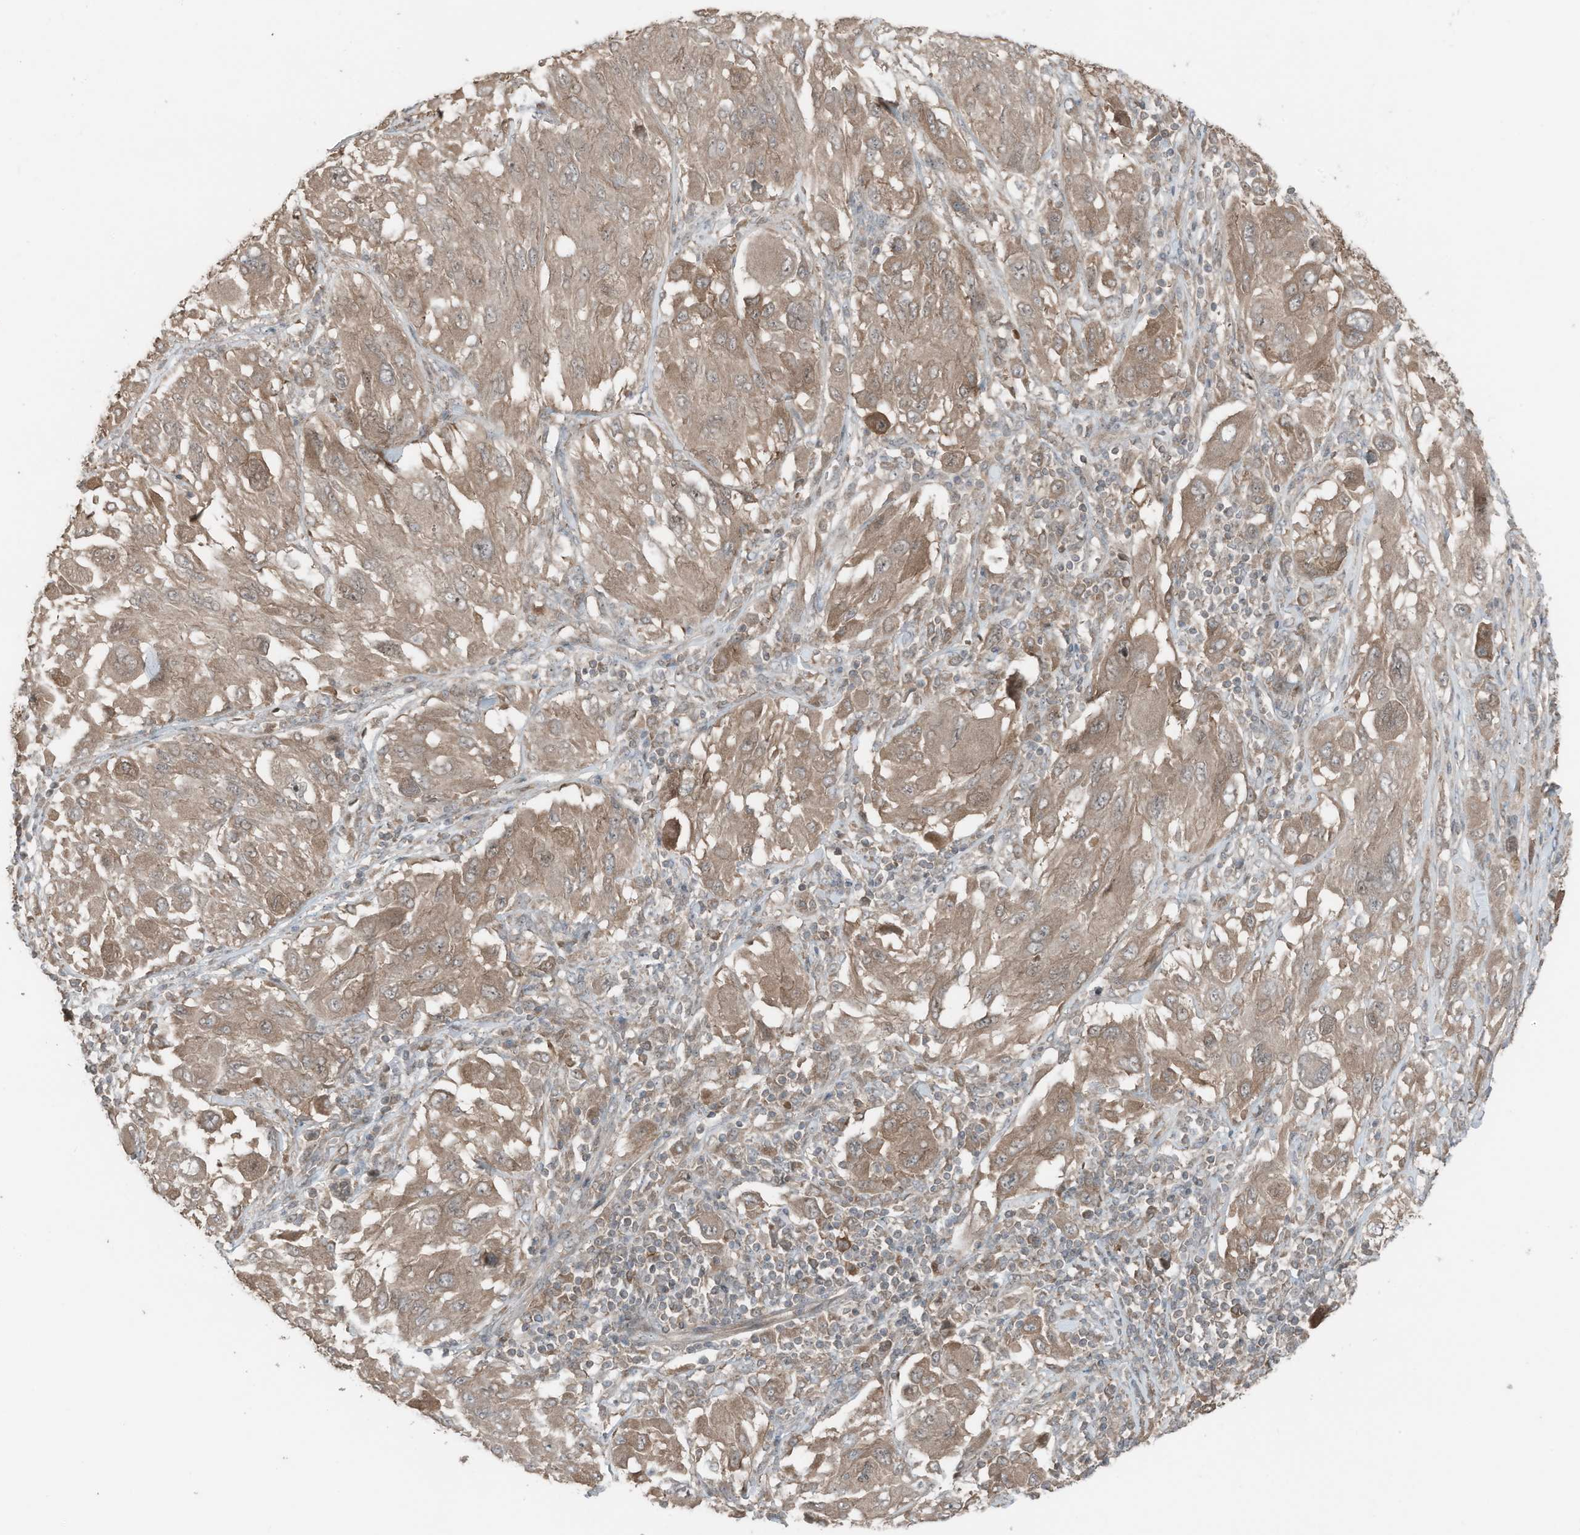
{"staining": {"intensity": "moderate", "quantity": ">75%", "location": "cytoplasmic/membranous,nuclear"}, "tissue": "melanoma", "cell_type": "Tumor cells", "image_type": "cancer", "snomed": [{"axis": "morphology", "description": "Malignant melanoma, NOS"}, {"axis": "topography", "description": "Skin"}], "caption": "Human melanoma stained for a protein (brown) demonstrates moderate cytoplasmic/membranous and nuclear positive expression in about >75% of tumor cells.", "gene": "TXNDC9", "patient": {"sex": "female", "age": 91}}